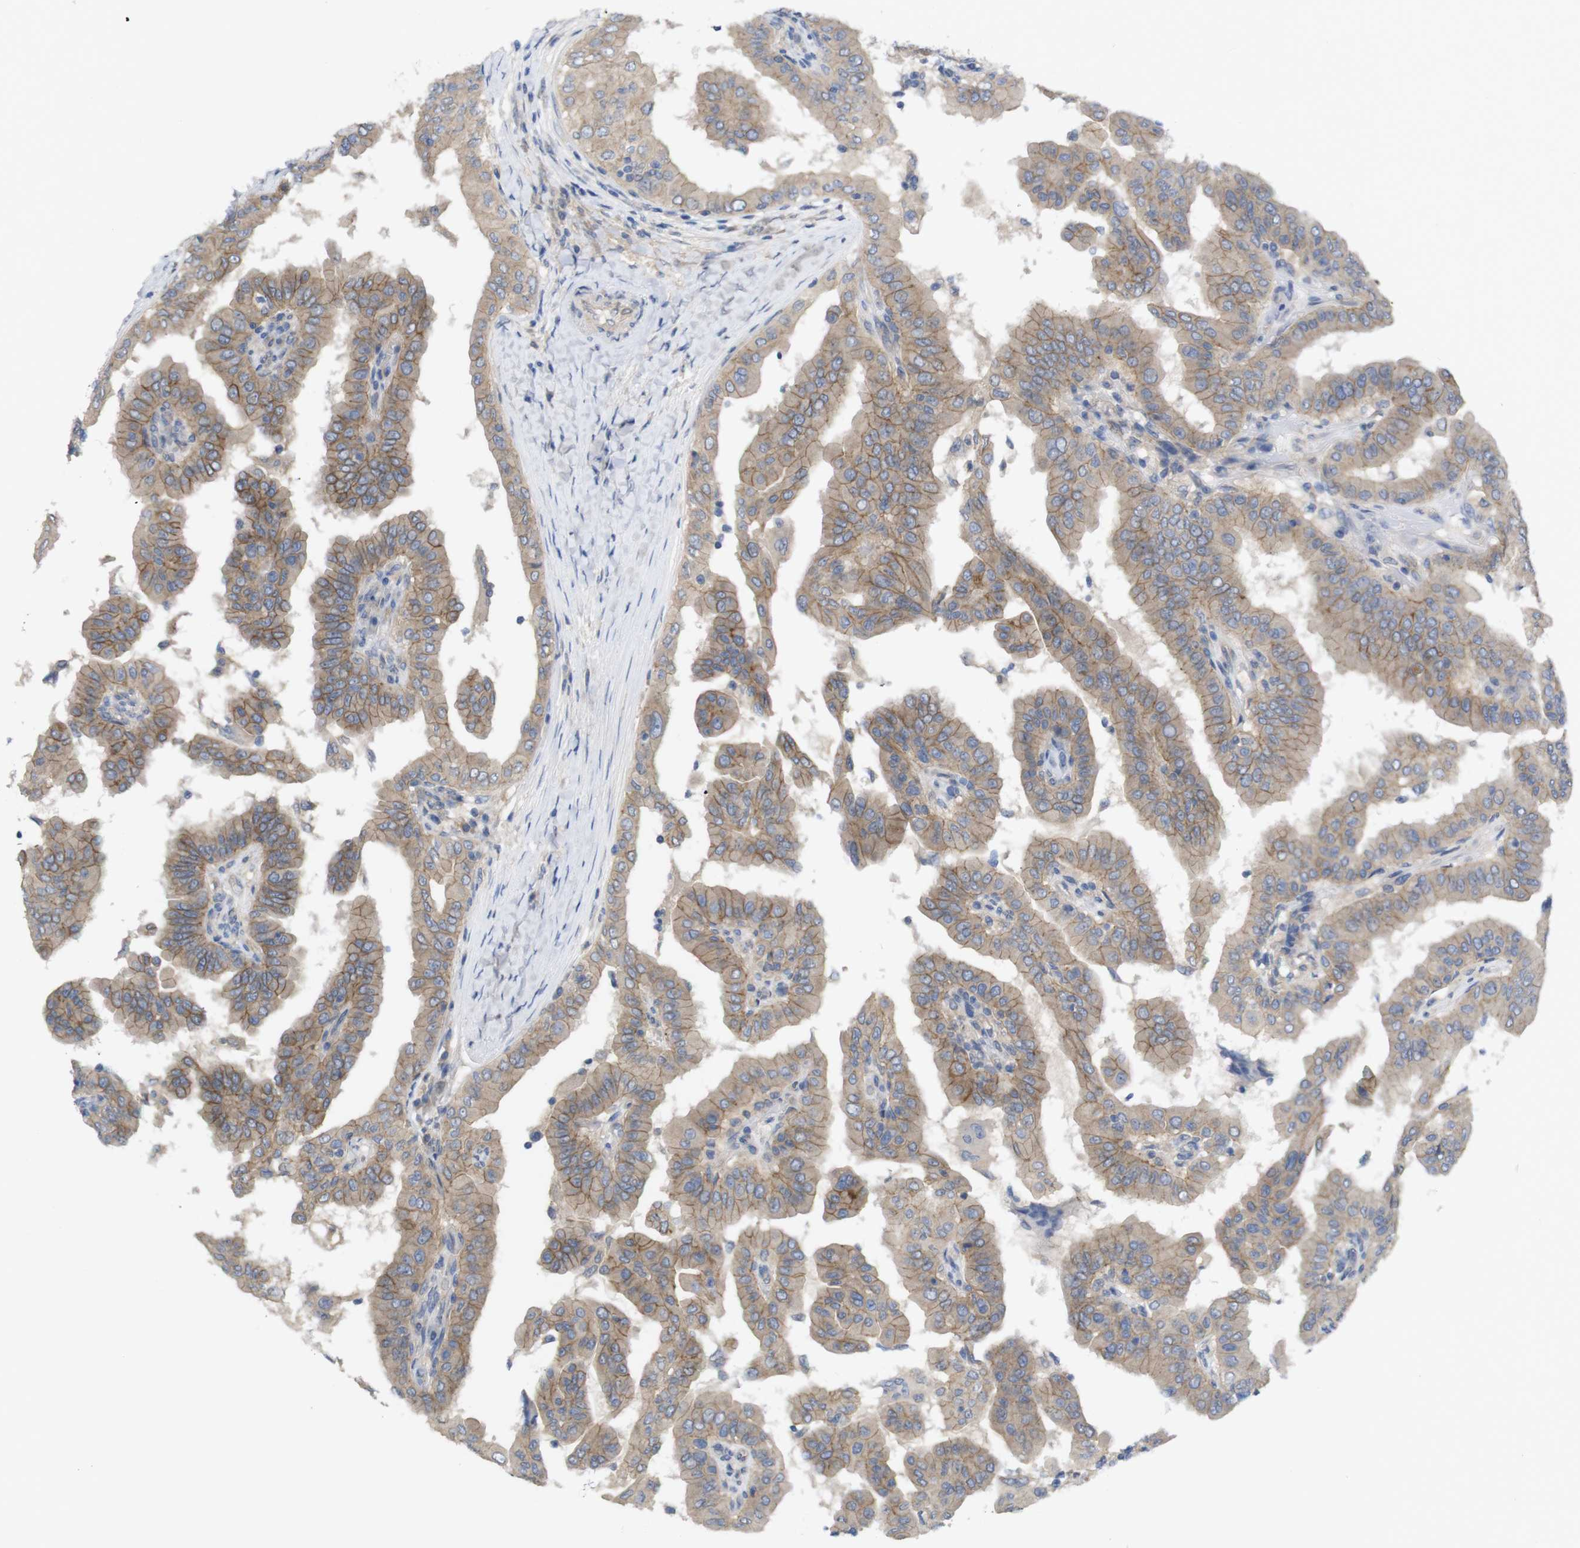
{"staining": {"intensity": "moderate", "quantity": ">75%", "location": "cytoplasmic/membranous"}, "tissue": "thyroid cancer", "cell_type": "Tumor cells", "image_type": "cancer", "snomed": [{"axis": "morphology", "description": "Papillary adenocarcinoma, NOS"}, {"axis": "topography", "description": "Thyroid gland"}], "caption": "High-power microscopy captured an immunohistochemistry (IHC) image of papillary adenocarcinoma (thyroid), revealing moderate cytoplasmic/membranous staining in about >75% of tumor cells.", "gene": "KIDINS220", "patient": {"sex": "male", "age": 33}}